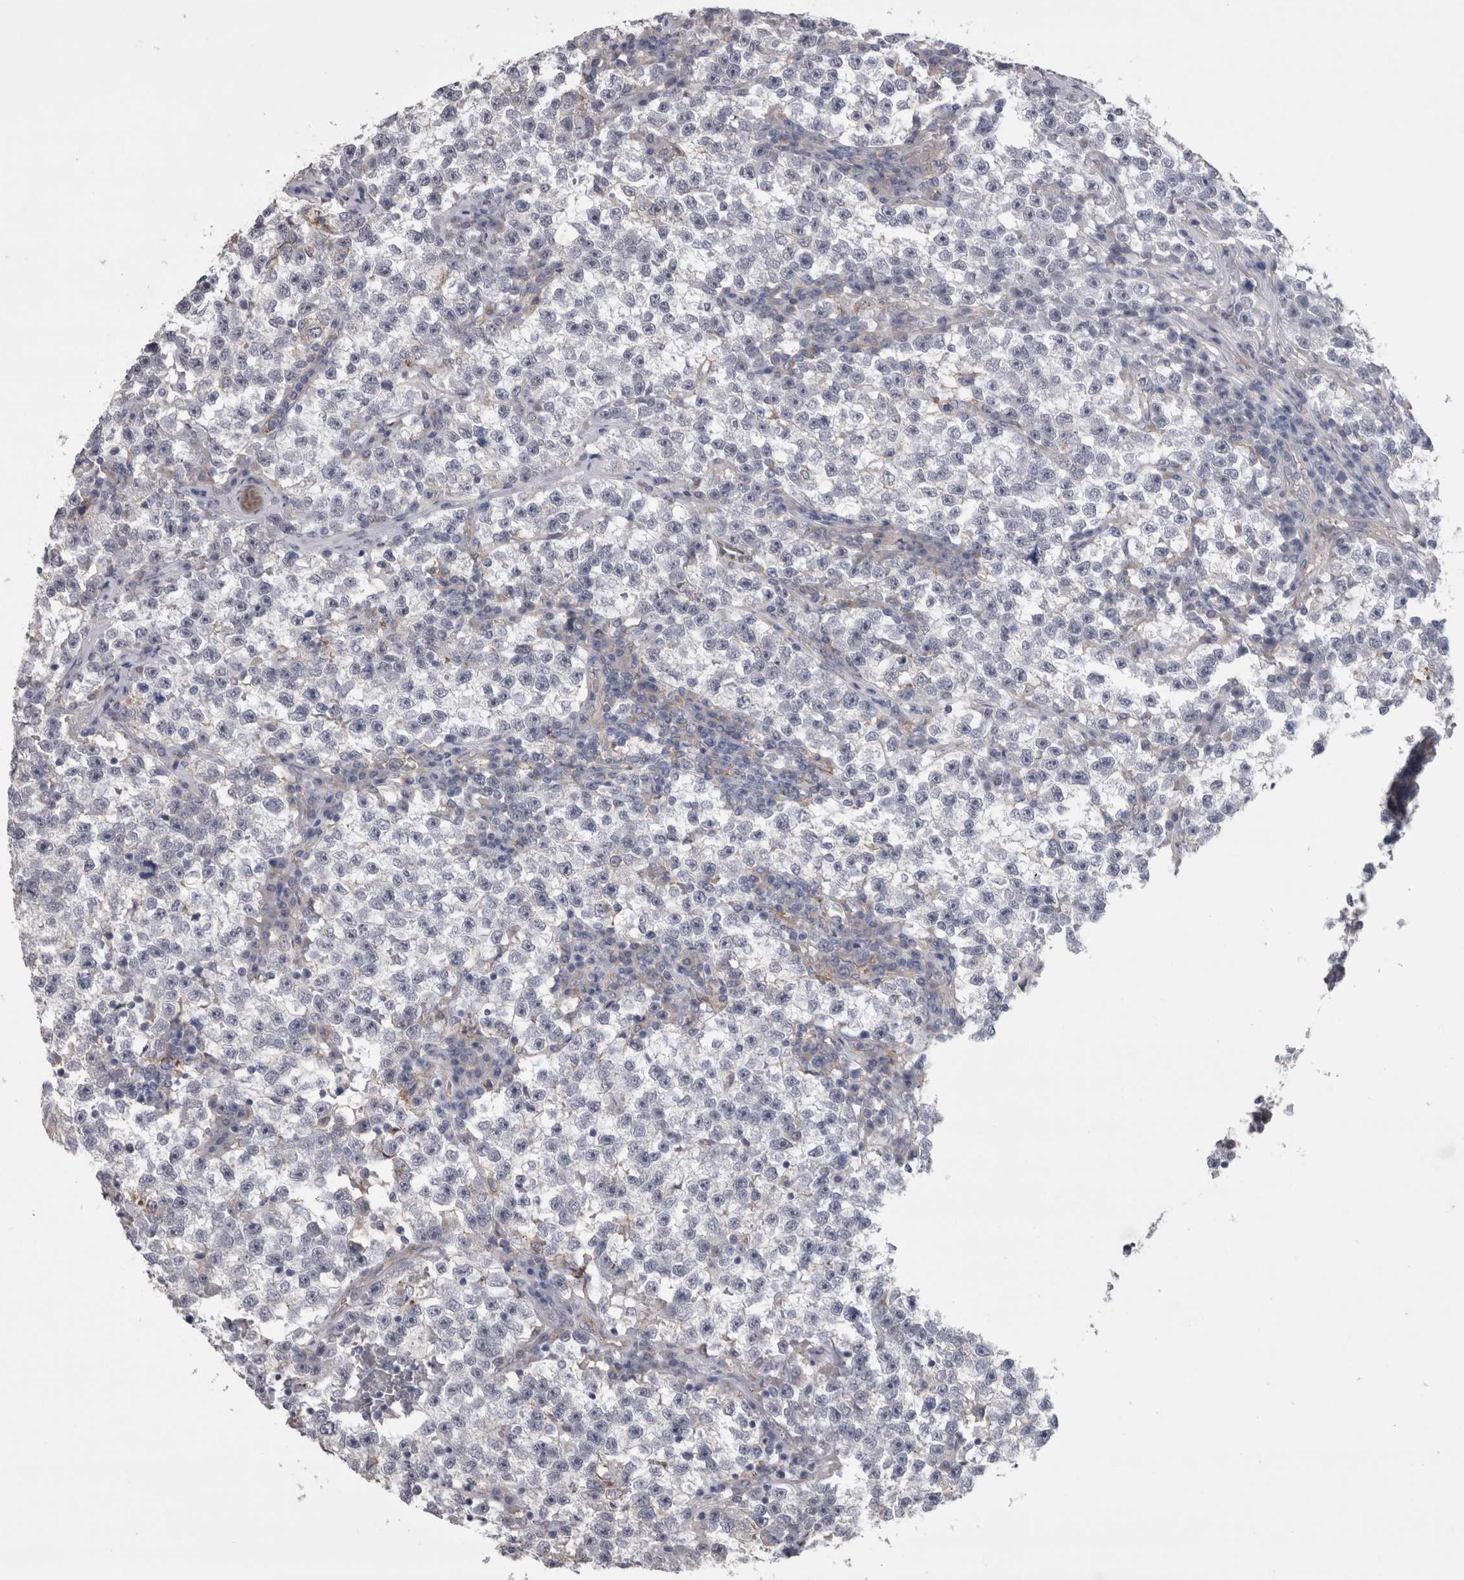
{"staining": {"intensity": "negative", "quantity": "none", "location": "none"}, "tissue": "testis cancer", "cell_type": "Tumor cells", "image_type": "cancer", "snomed": [{"axis": "morphology", "description": "Seminoma, NOS"}, {"axis": "topography", "description": "Testis"}], "caption": "Human testis seminoma stained for a protein using immunohistochemistry shows no staining in tumor cells.", "gene": "NECTIN2", "patient": {"sex": "male", "age": 22}}